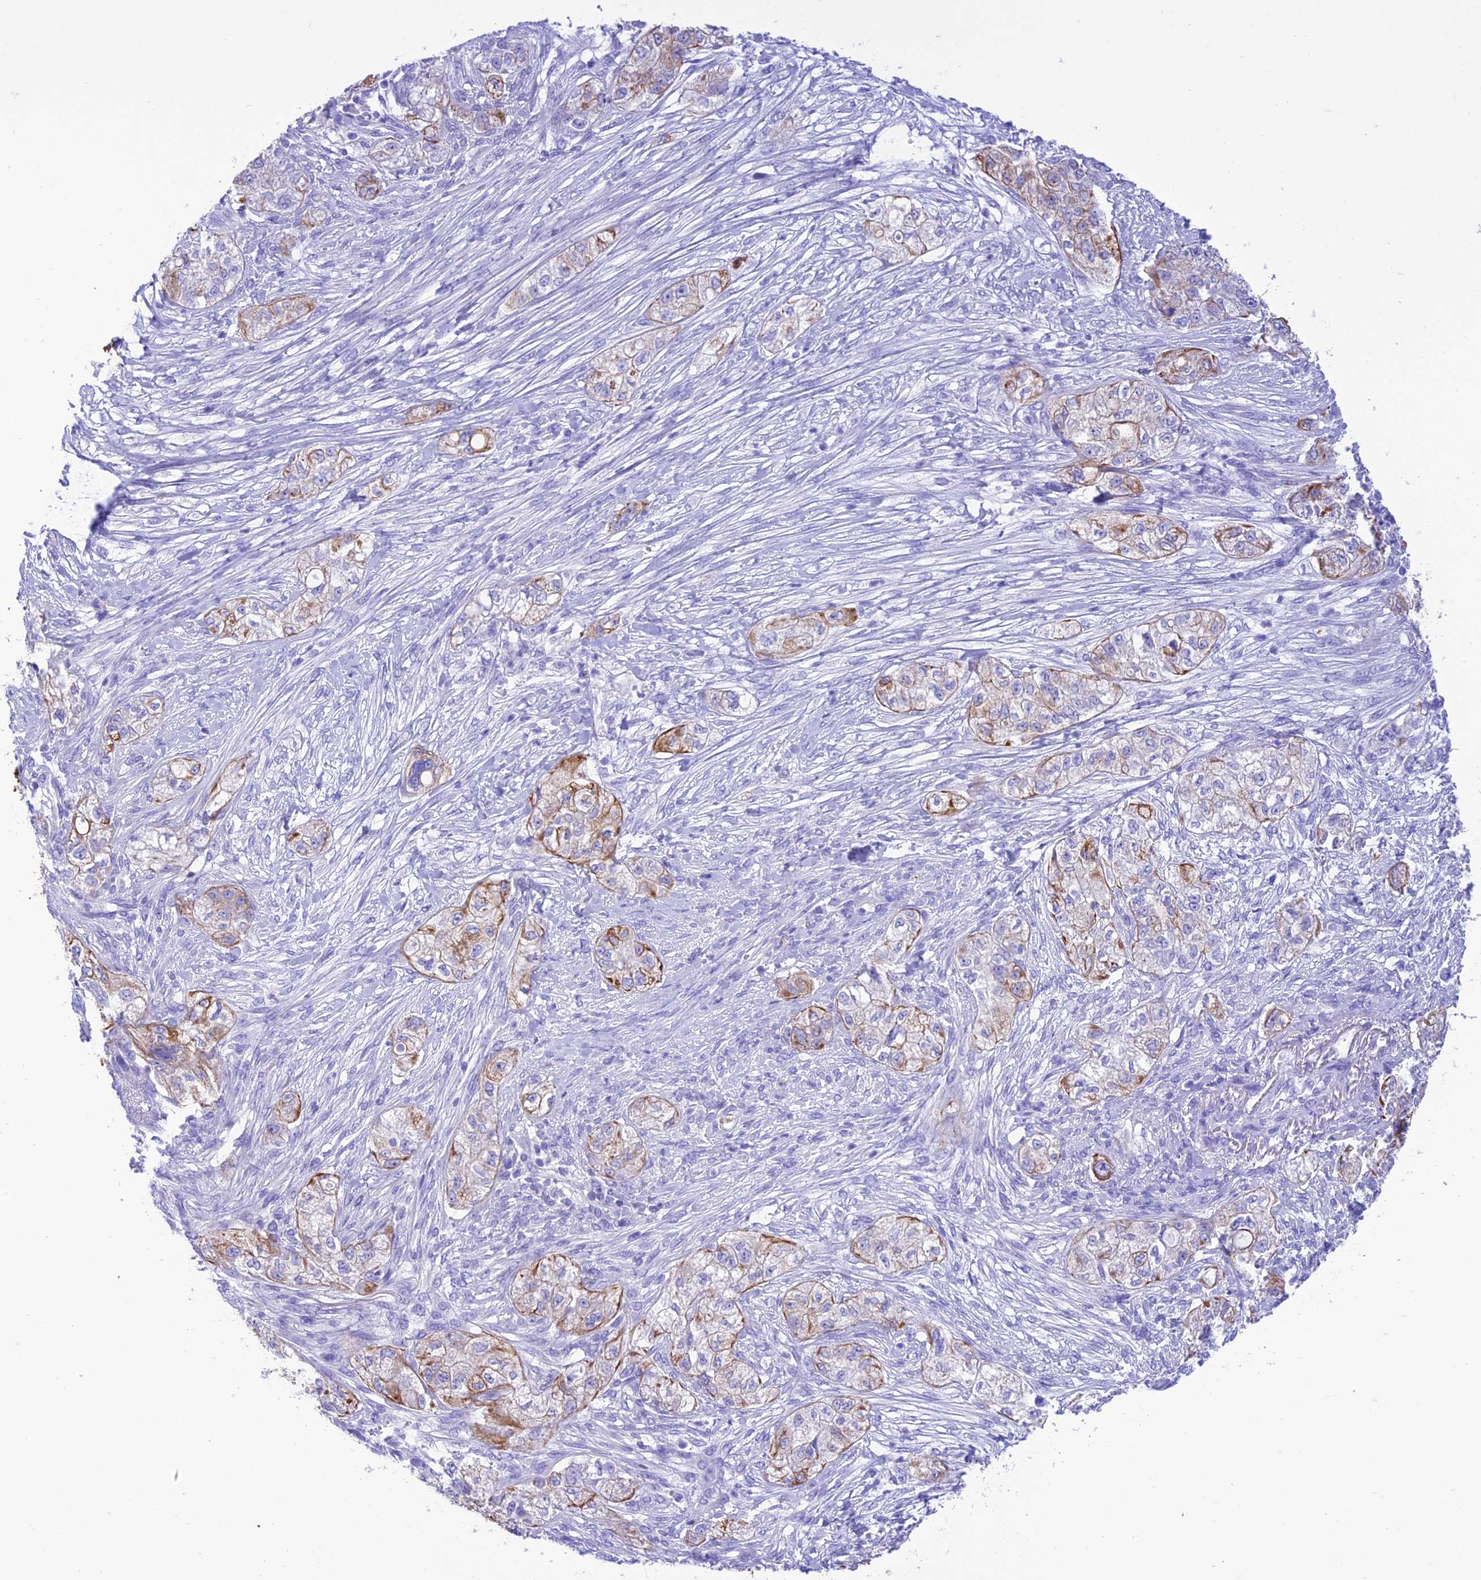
{"staining": {"intensity": "strong", "quantity": "25%-75%", "location": "cytoplasmic/membranous"}, "tissue": "pancreatic cancer", "cell_type": "Tumor cells", "image_type": "cancer", "snomed": [{"axis": "morphology", "description": "Adenocarcinoma, NOS"}, {"axis": "topography", "description": "Pancreas"}], "caption": "A histopathology image of human pancreatic adenocarcinoma stained for a protein displays strong cytoplasmic/membranous brown staining in tumor cells.", "gene": "VPS52", "patient": {"sex": "female", "age": 78}}